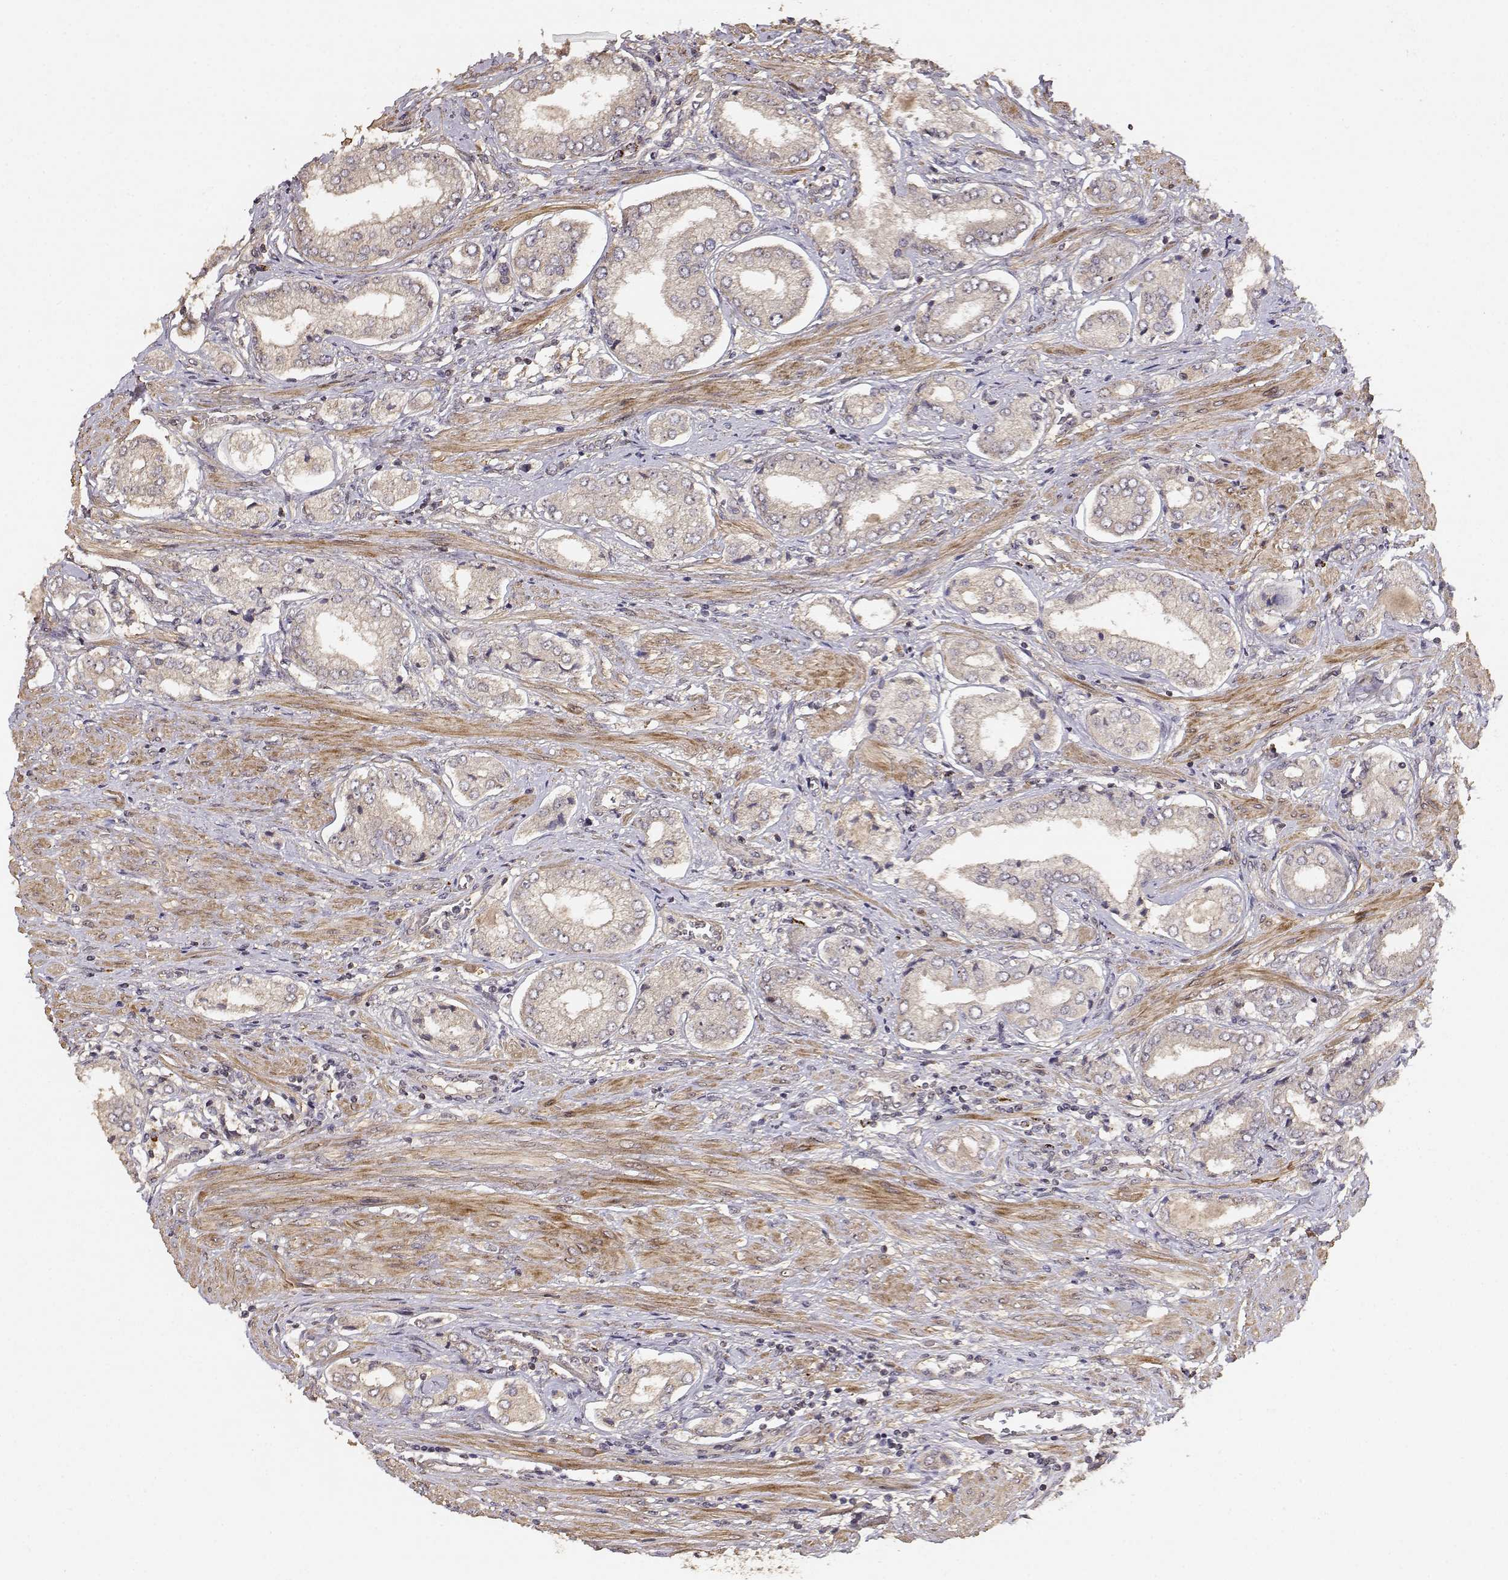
{"staining": {"intensity": "weak", "quantity": "<25%", "location": "cytoplasmic/membranous"}, "tissue": "prostate cancer", "cell_type": "Tumor cells", "image_type": "cancer", "snomed": [{"axis": "morphology", "description": "Adenocarcinoma, NOS"}, {"axis": "topography", "description": "Prostate"}], "caption": "Immunohistochemistry micrograph of prostate adenocarcinoma stained for a protein (brown), which demonstrates no positivity in tumor cells. (DAB immunohistochemistry (IHC) visualized using brightfield microscopy, high magnification).", "gene": "PICK1", "patient": {"sex": "male", "age": 63}}